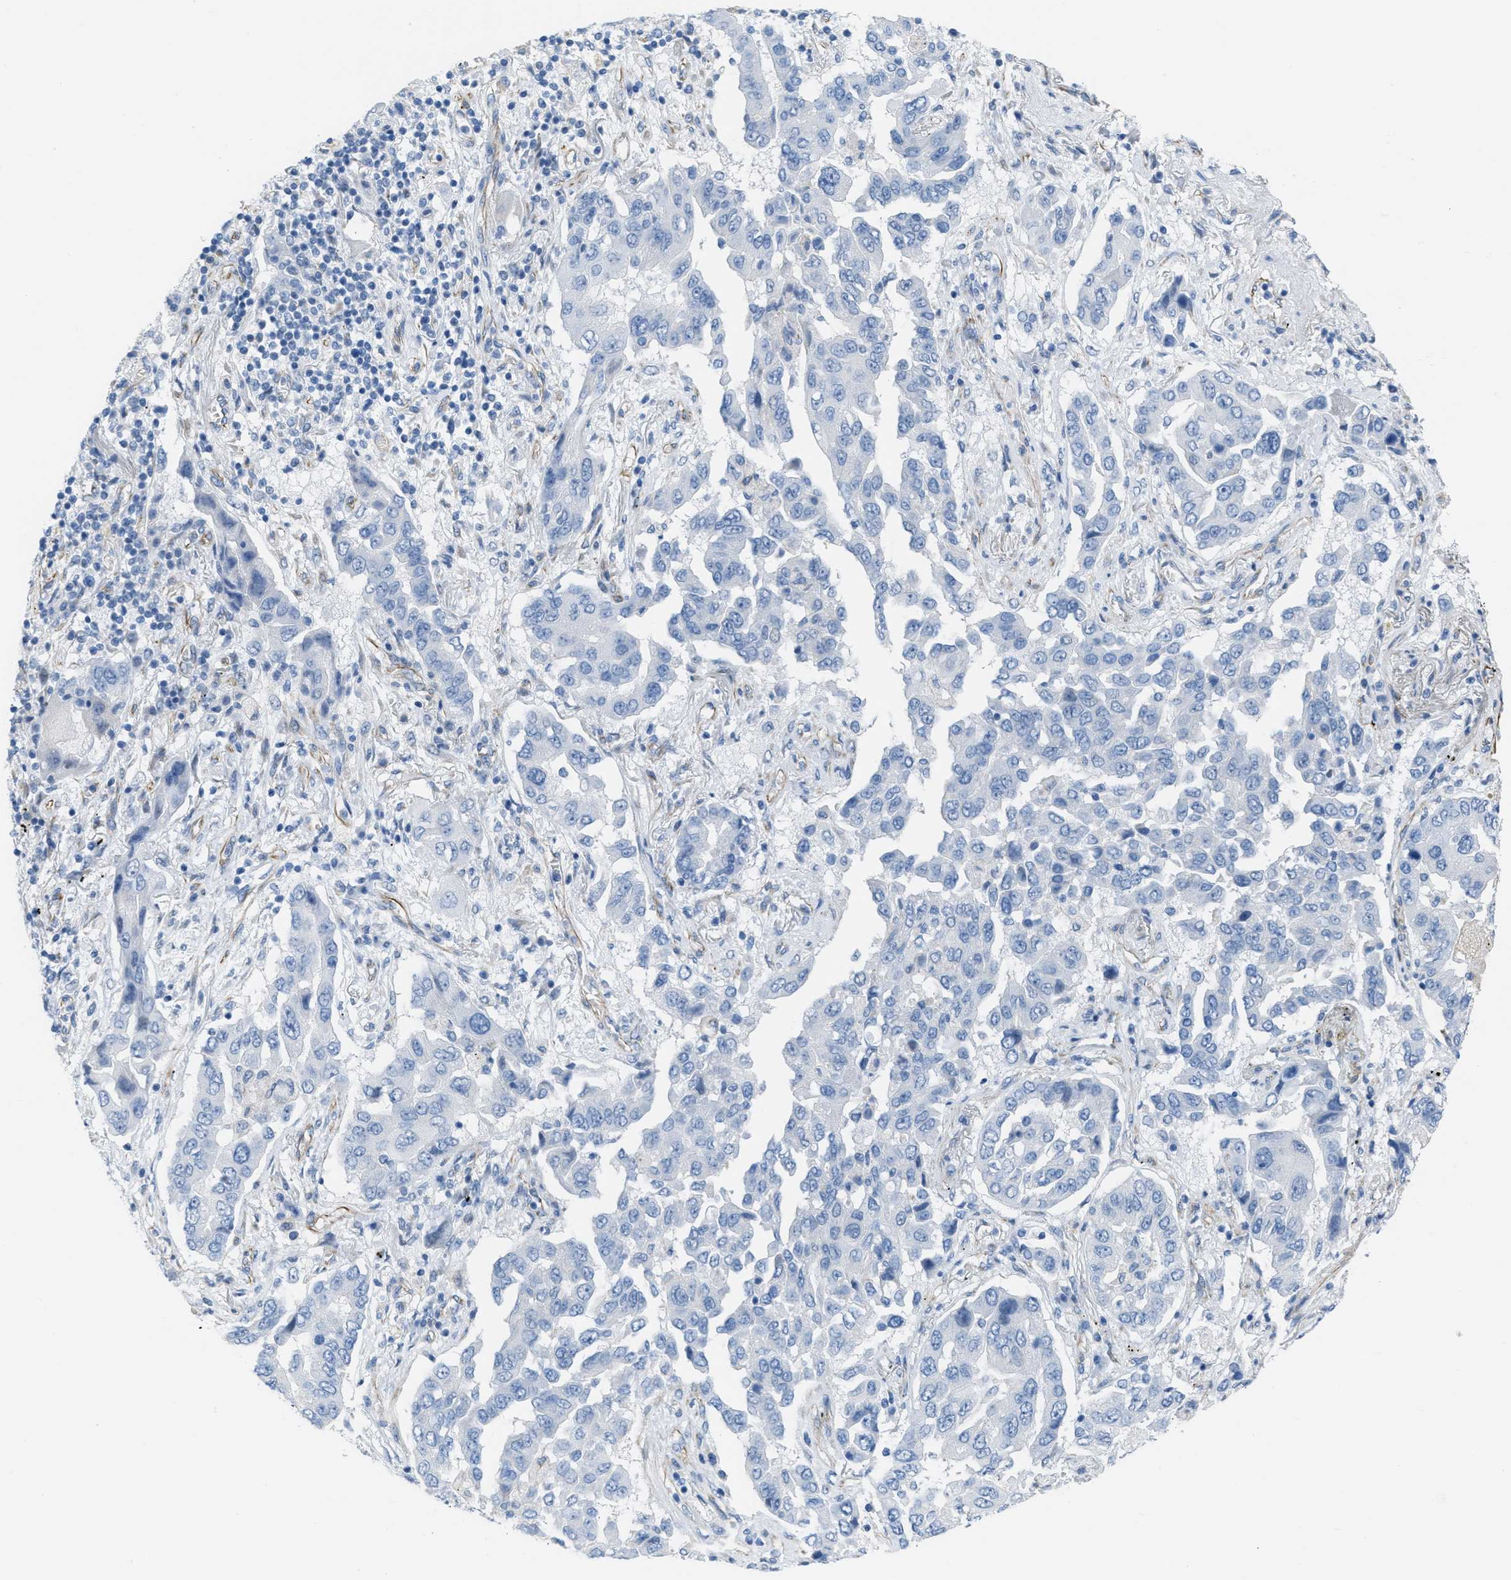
{"staining": {"intensity": "negative", "quantity": "none", "location": "none"}, "tissue": "lung cancer", "cell_type": "Tumor cells", "image_type": "cancer", "snomed": [{"axis": "morphology", "description": "Adenocarcinoma, NOS"}, {"axis": "topography", "description": "Lung"}], "caption": "High magnification brightfield microscopy of lung adenocarcinoma stained with DAB (brown) and counterstained with hematoxylin (blue): tumor cells show no significant positivity.", "gene": "SLC12A1", "patient": {"sex": "female", "age": 65}}